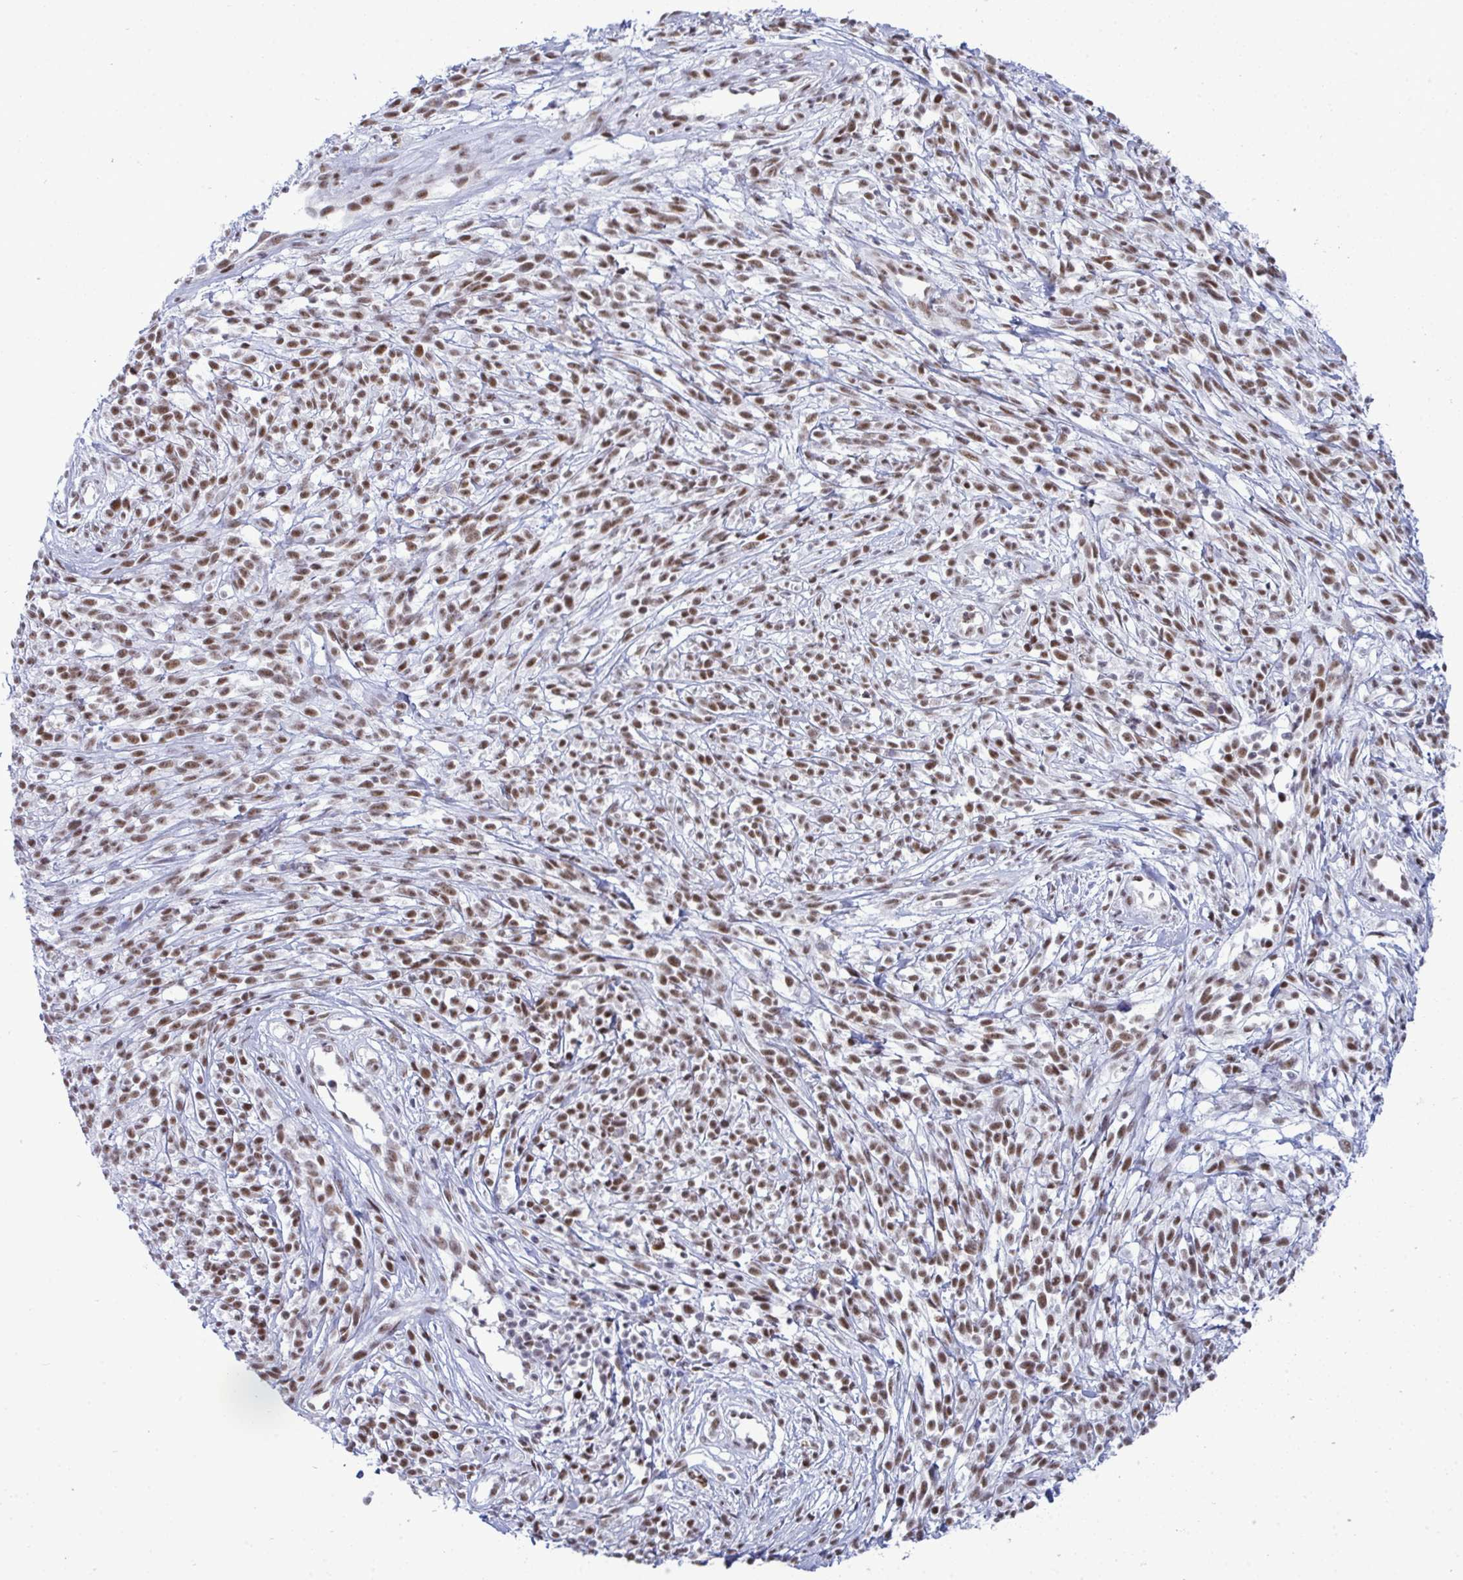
{"staining": {"intensity": "moderate", "quantity": ">75%", "location": "nuclear"}, "tissue": "melanoma", "cell_type": "Tumor cells", "image_type": "cancer", "snomed": [{"axis": "morphology", "description": "Malignant melanoma, NOS"}, {"axis": "topography", "description": "Skin"}, {"axis": "topography", "description": "Skin of trunk"}], "caption": "The image exhibits immunohistochemical staining of melanoma. There is moderate nuclear positivity is seen in approximately >75% of tumor cells. Using DAB (3,3'-diaminobenzidine) (brown) and hematoxylin (blue) stains, captured at high magnification using brightfield microscopy.", "gene": "PPP1R10", "patient": {"sex": "male", "age": 74}}